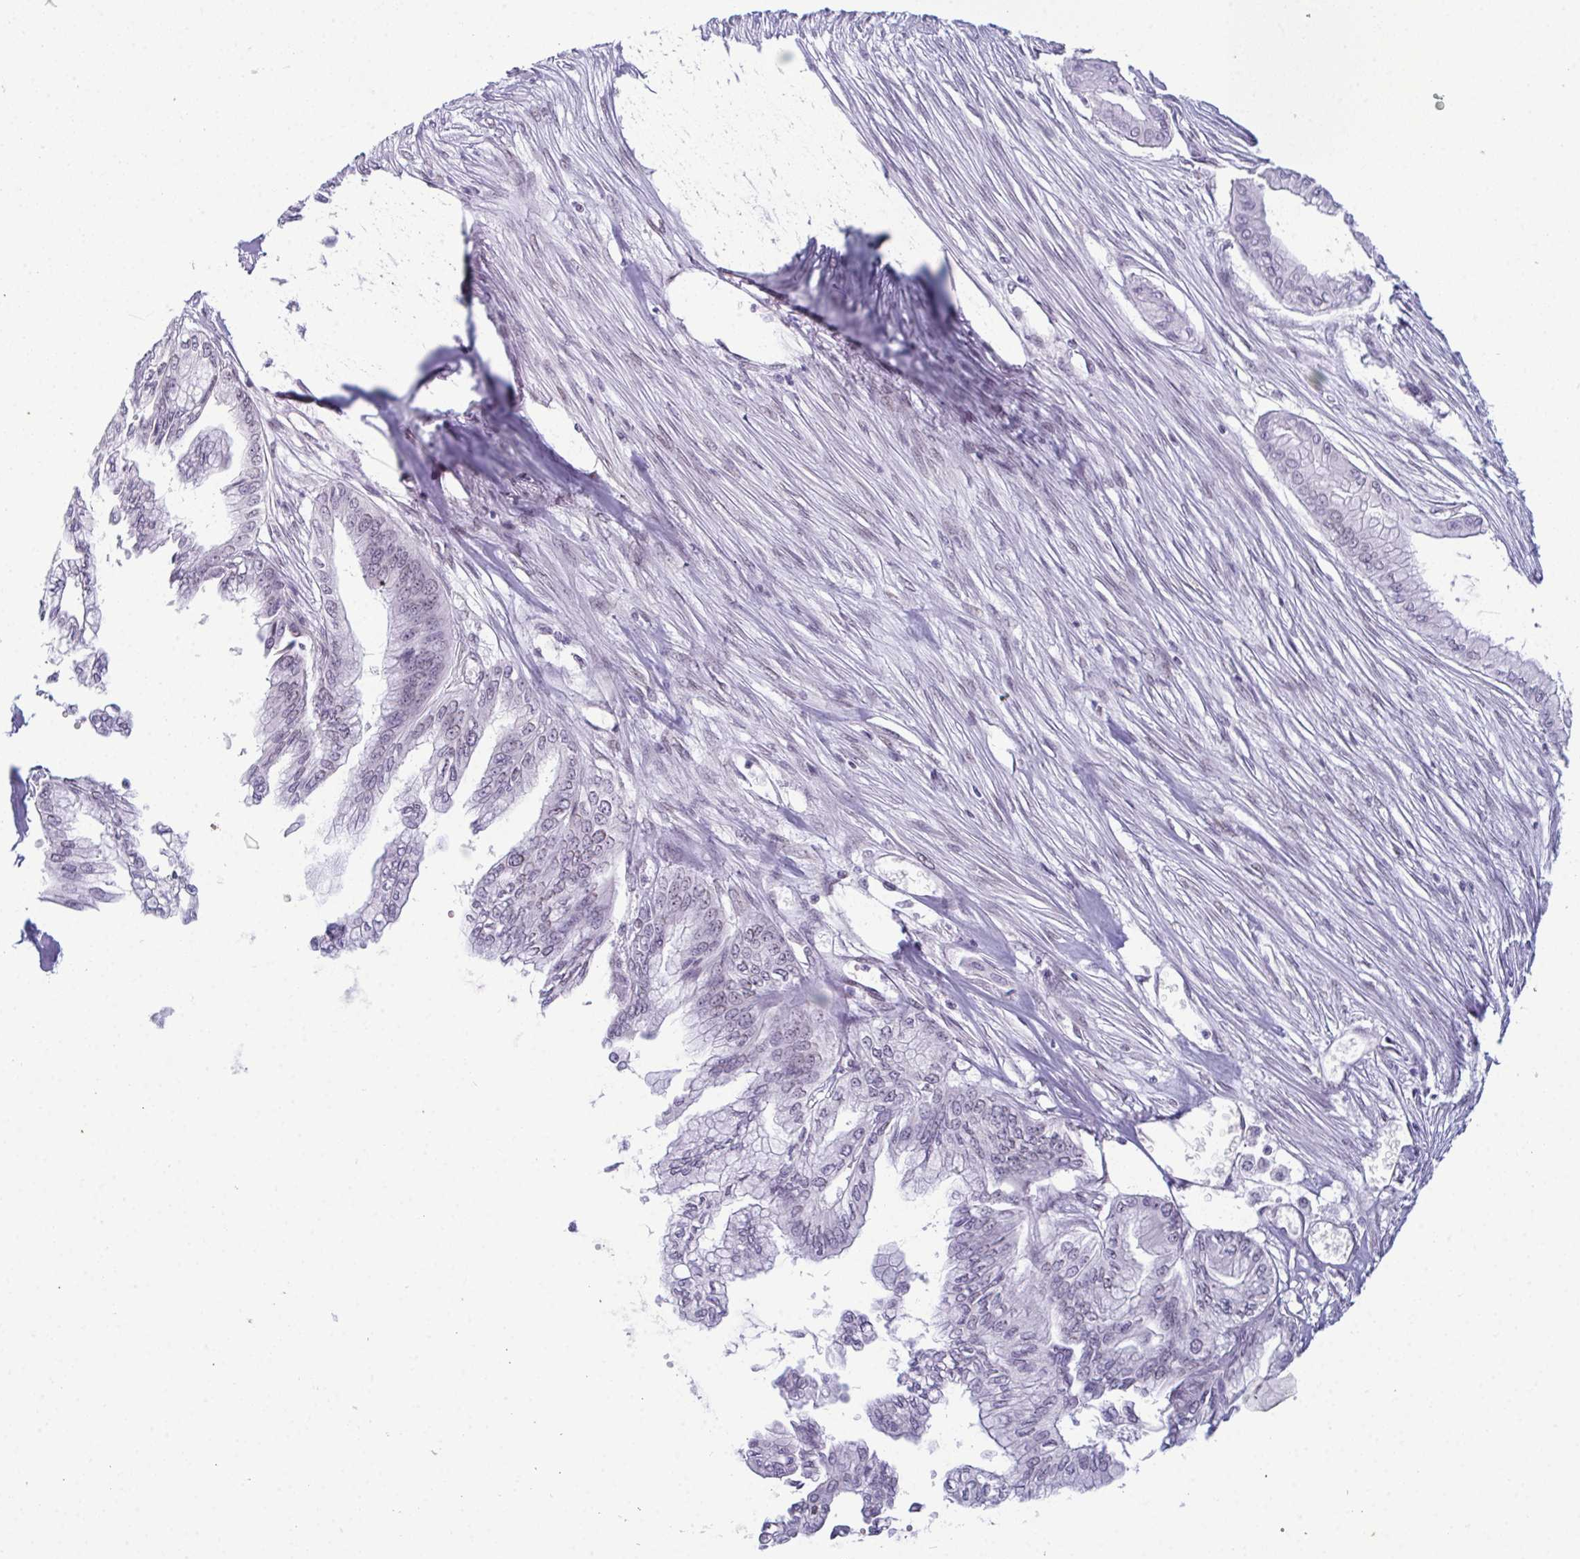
{"staining": {"intensity": "negative", "quantity": "none", "location": "none"}, "tissue": "pancreatic cancer", "cell_type": "Tumor cells", "image_type": "cancer", "snomed": [{"axis": "morphology", "description": "Adenocarcinoma, NOS"}, {"axis": "topography", "description": "Pancreas"}], "caption": "A micrograph of human pancreatic cancer (adenocarcinoma) is negative for staining in tumor cells. (DAB IHC, high magnification).", "gene": "RBM7", "patient": {"sex": "female", "age": 68}}